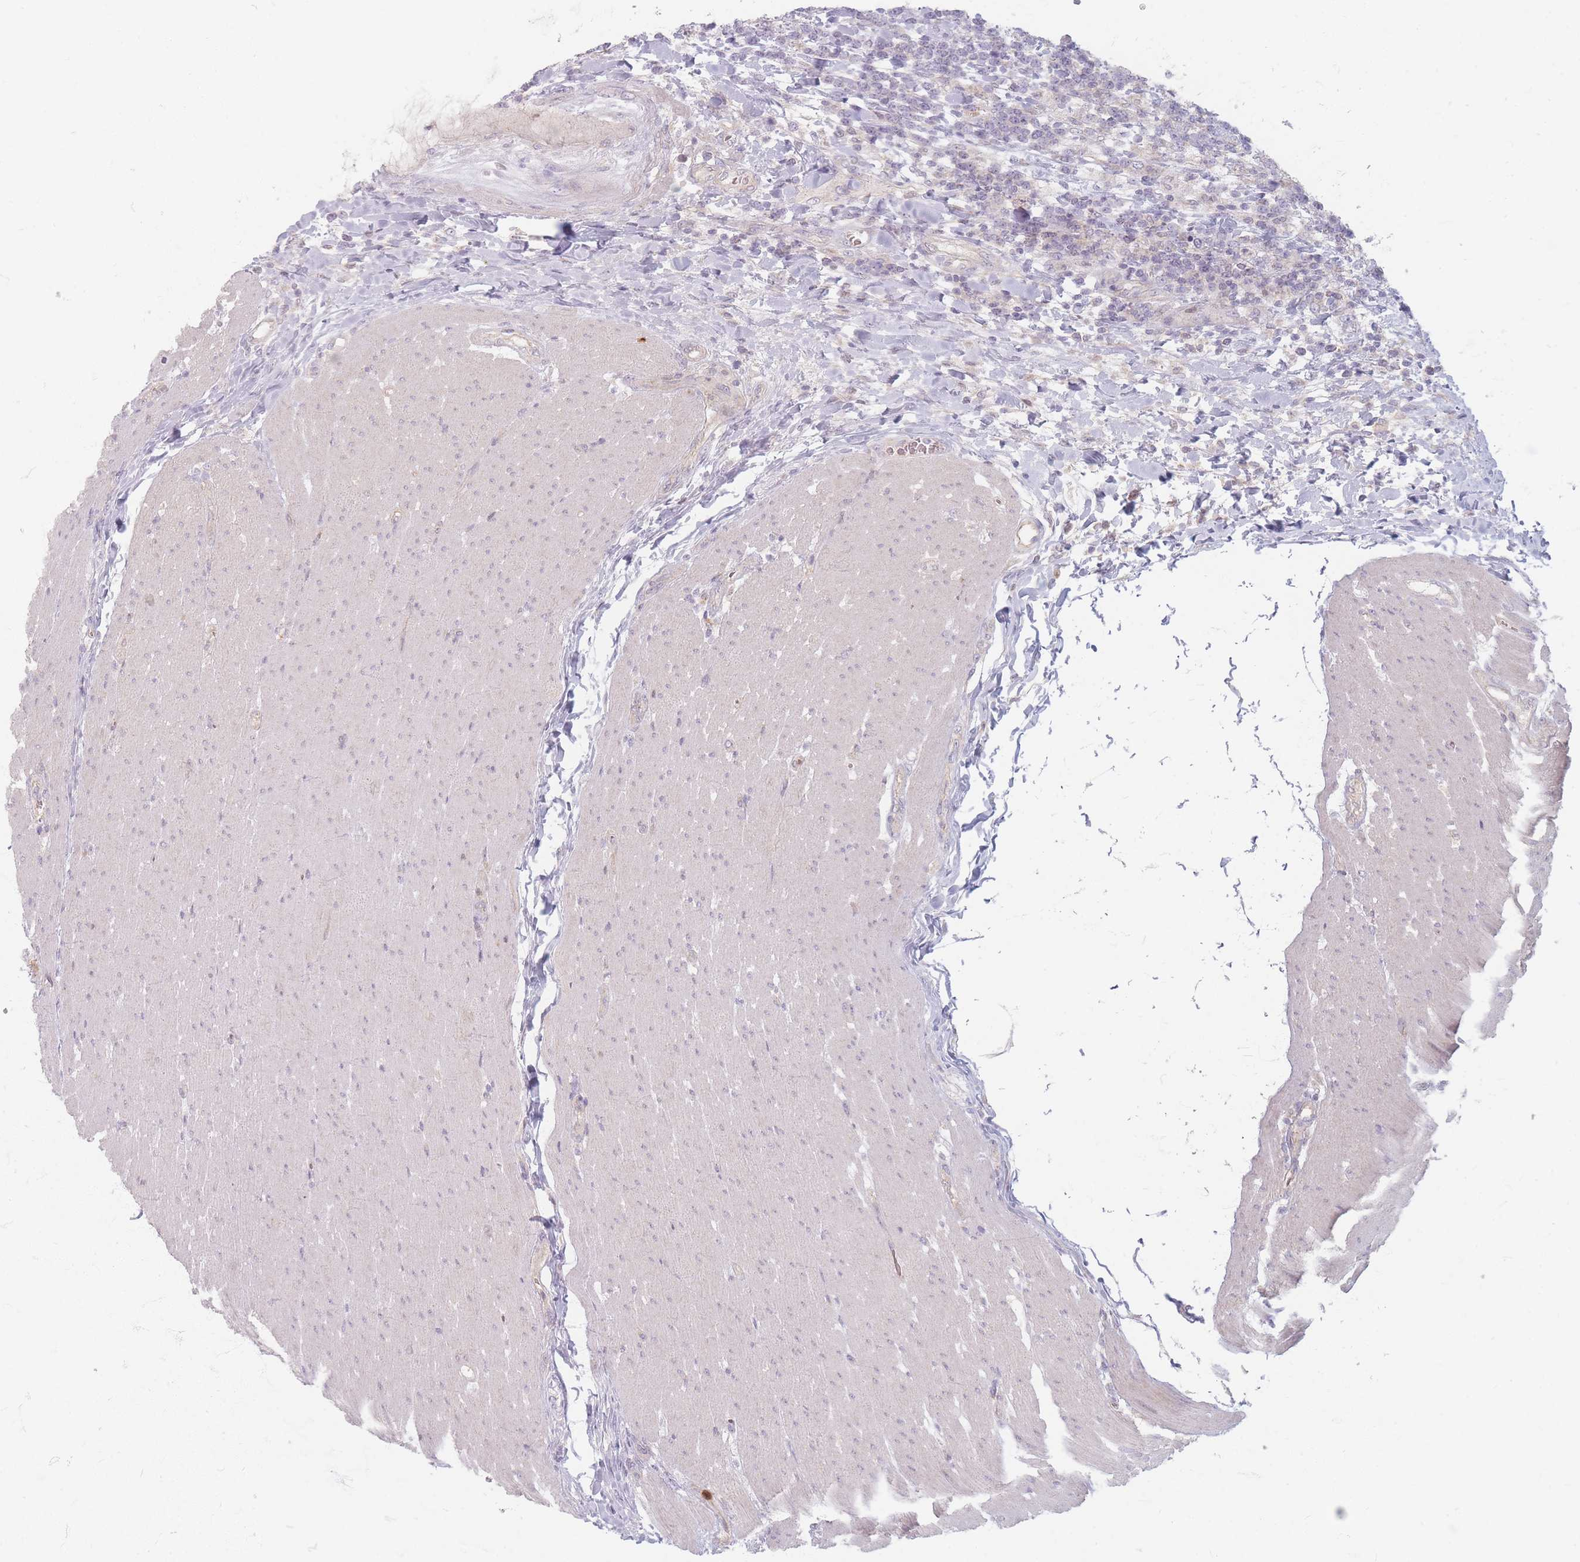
{"staining": {"intensity": "negative", "quantity": "none", "location": "none"}, "tissue": "lymphoma", "cell_type": "Tumor cells", "image_type": "cancer", "snomed": [{"axis": "morphology", "description": "Malignant lymphoma, non-Hodgkin's type, High grade"}, {"axis": "topography", "description": "Small intestine"}], "caption": "A photomicrograph of human lymphoma is negative for staining in tumor cells.", "gene": "CHCHD7", "patient": {"sex": "male", "age": 8}}